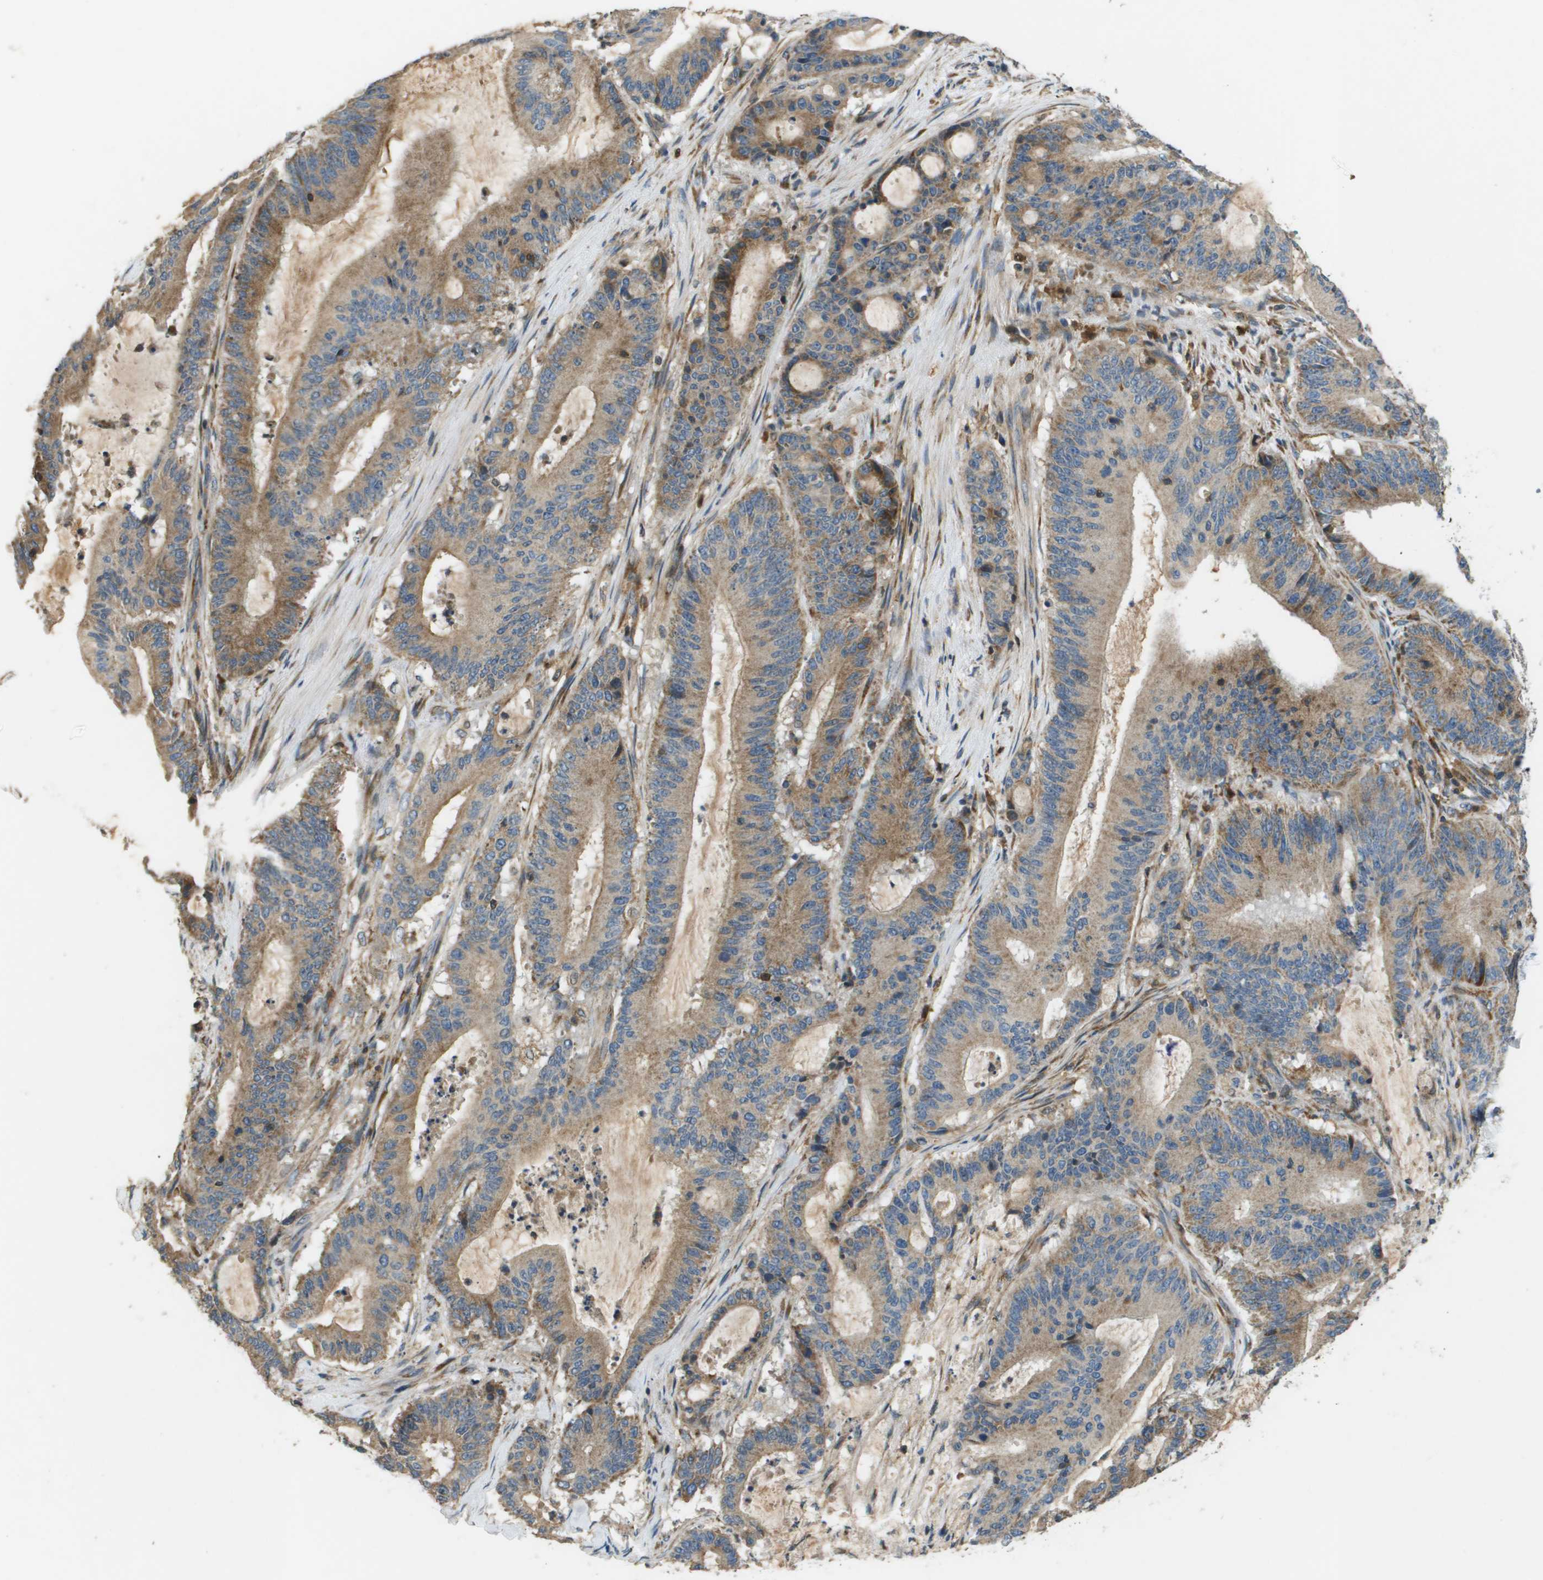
{"staining": {"intensity": "moderate", "quantity": ">75%", "location": "cytoplasmic/membranous"}, "tissue": "liver cancer", "cell_type": "Tumor cells", "image_type": "cancer", "snomed": [{"axis": "morphology", "description": "Cholangiocarcinoma"}, {"axis": "topography", "description": "Liver"}], "caption": "Protein expression analysis of liver cancer (cholangiocarcinoma) demonstrates moderate cytoplasmic/membranous staining in about >75% of tumor cells.", "gene": "SAMSN1", "patient": {"sex": "female", "age": 73}}